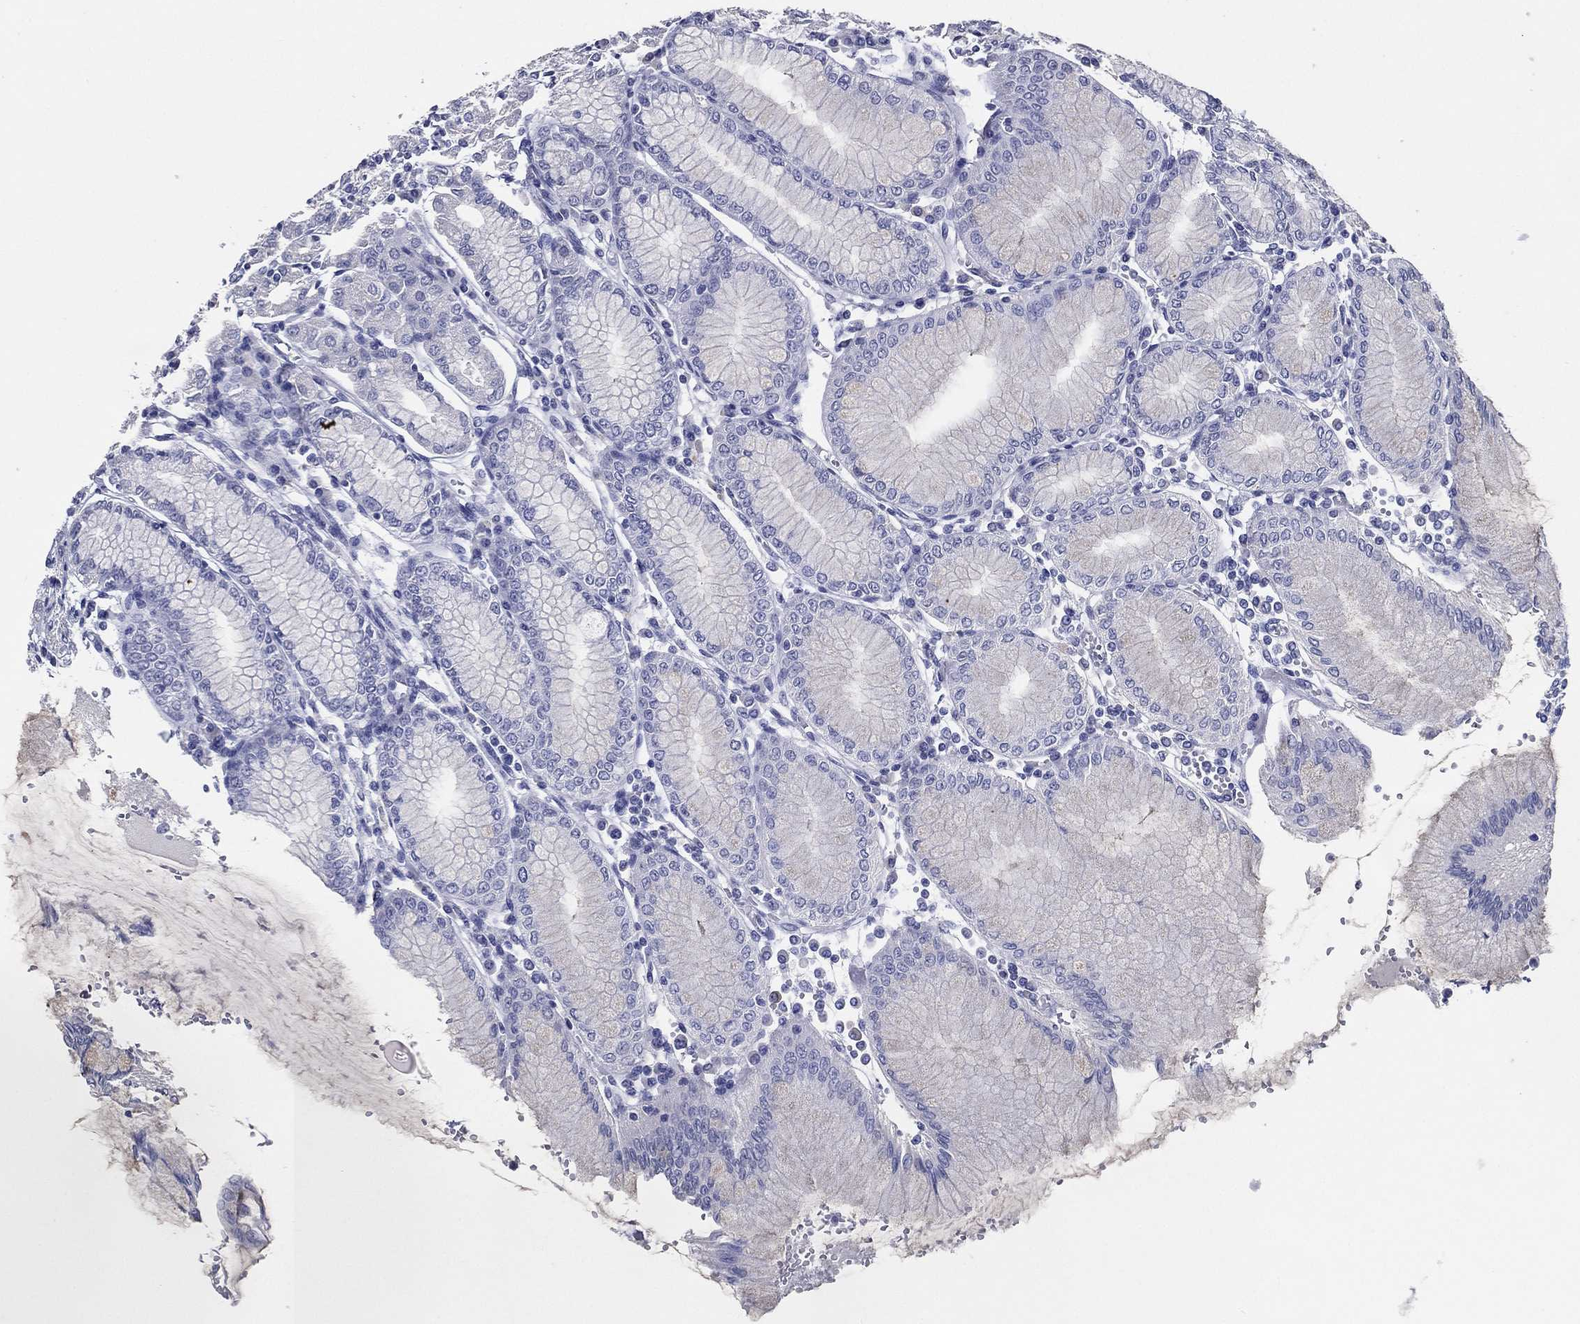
{"staining": {"intensity": "negative", "quantity": "none", "location": "none"}, "tissue": "stomach", "cell_type": "Glandular cells", "image_type": "normal", "snomed": [{"axis": "morphology", "description": "Normal tissue, NOS"}, {"axis": "topography", "description": "Skeletal muscle"}, {"axis": "topography", "description": "Stomach"}], "caption": "Human stomach stained for a protein using immunohistochemistry reveals no staining in glandular cells.", "gene": "TFAP2A", "patient": {"sex": "female", "age": 57}}